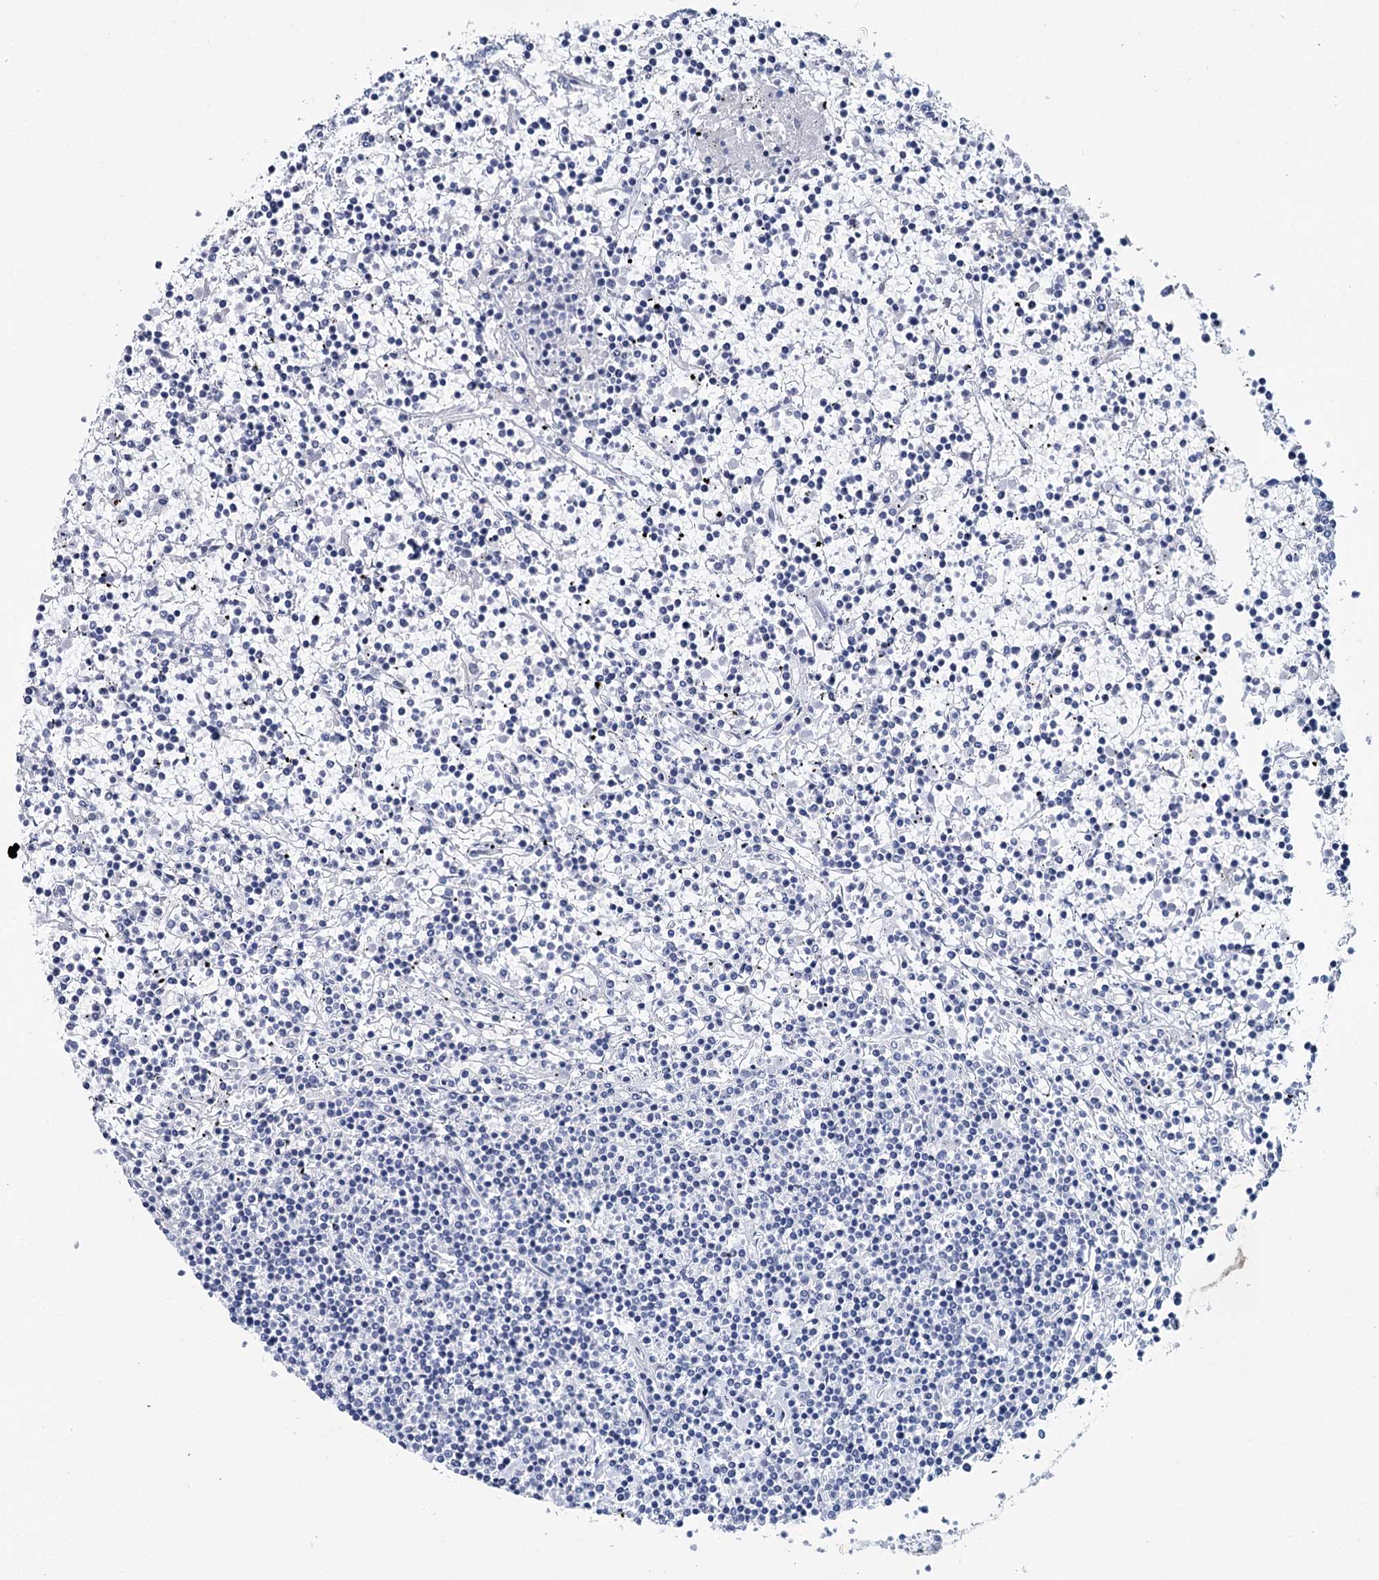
{"staining": {"intensity": "negative", "quantity": "none", "location": "none"}, "tissue": "lymphoma", "cell_type": "Tumor cells", "image_type": "cancer", "snomed": [{"axis": "morphology", "description": "Malignant lymphoma, non-Hodgkin's type, Low grade"}, {"axis": "topography", "description": "Spleen"}], "caption": "Immunohistochemistry micrograph of neoplastic tissue: lymphoma stained with DAB (3,3'-diaminobenzidine) reveals no significant protein positivity in tumor cells.", "gene": "METTL7B", "patient": {"sex": "female", "age": 19}}